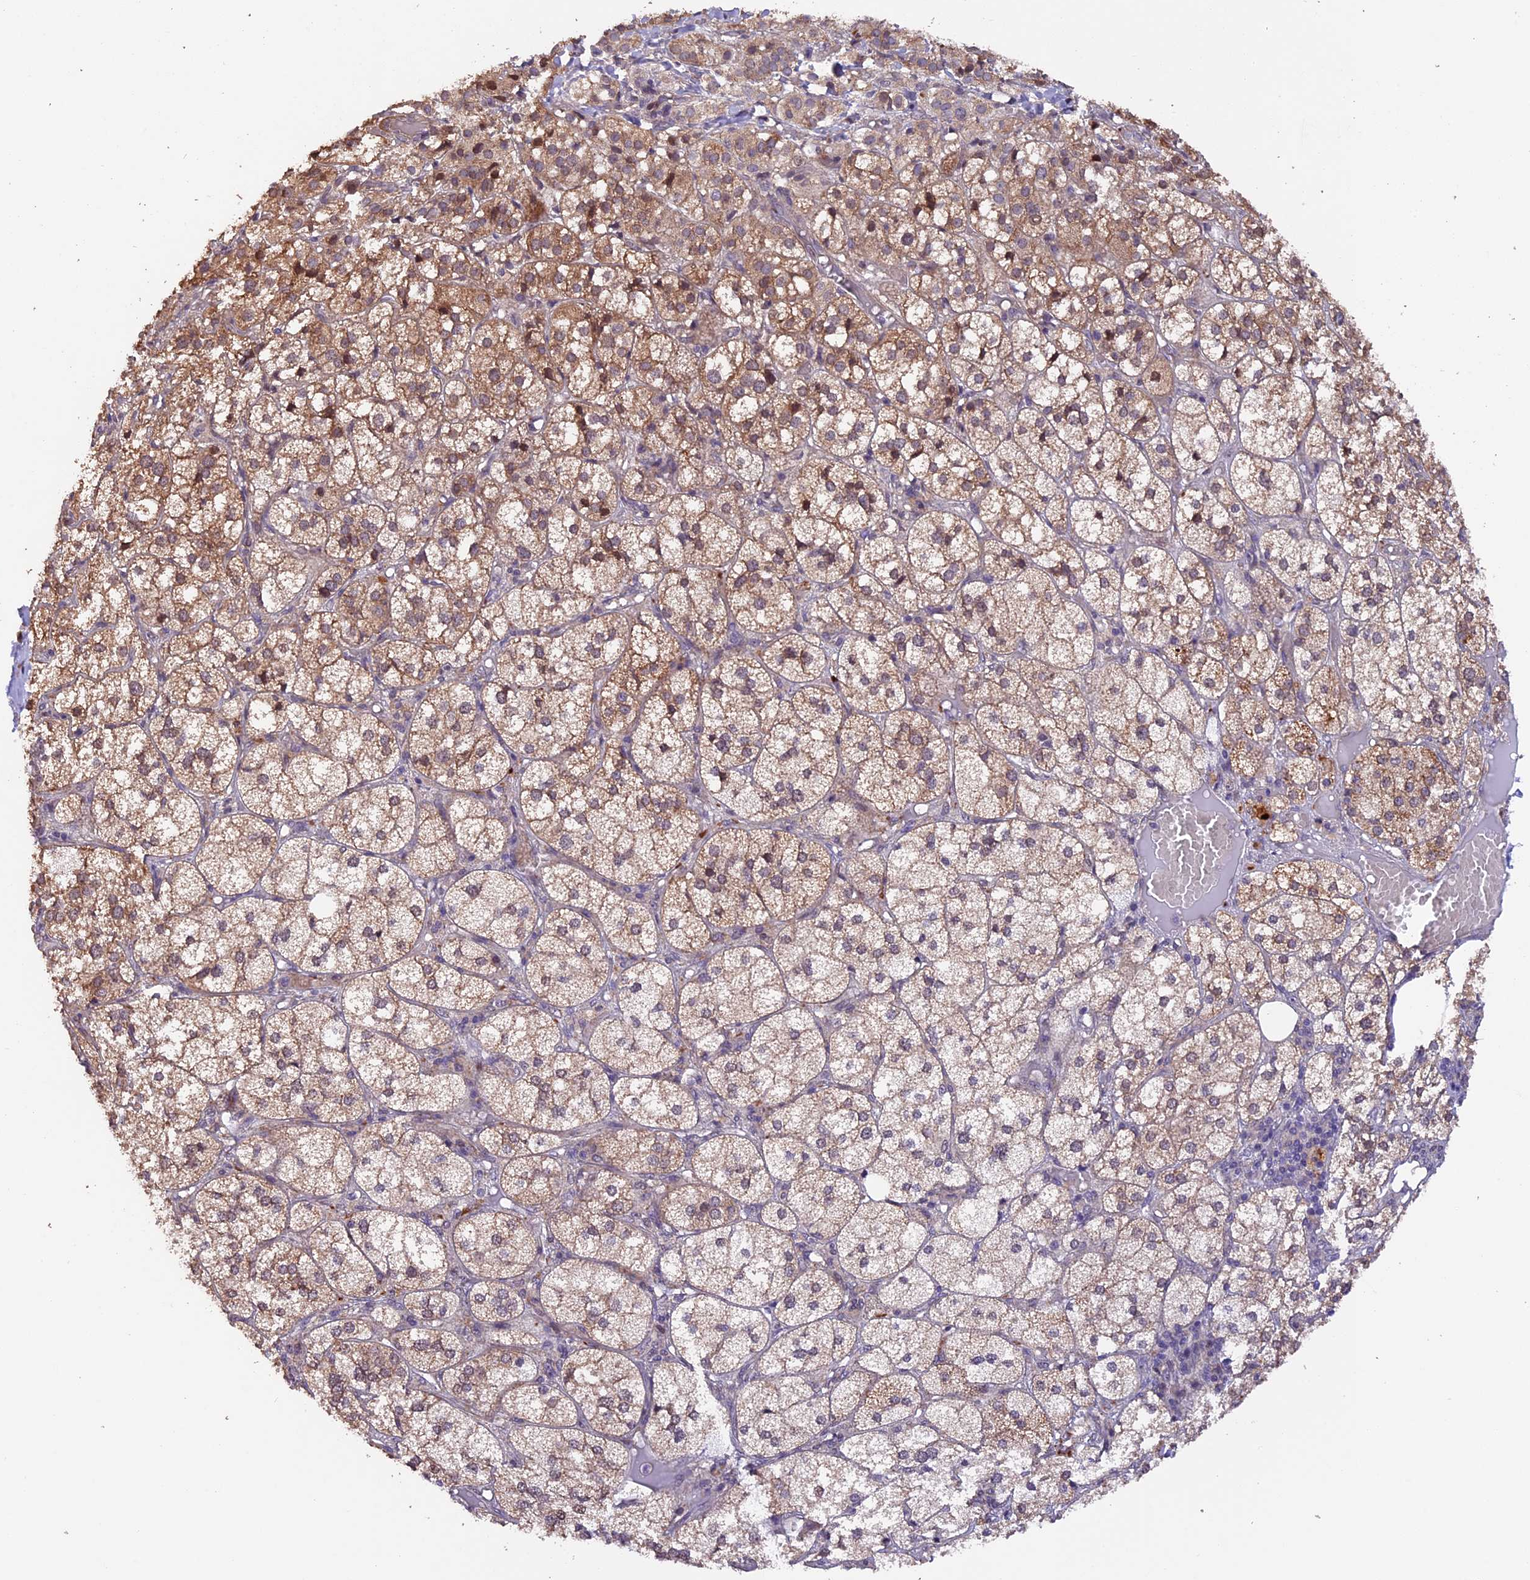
{"staining": {"intensity": "moderate", "quantity": "25%-75%", "location": "cytoplasmic/membranous"}, "tissue": "adrenal gland", "cell_type": "Glandular cells", "image_type": "normal", "snomed": [{"axis": "morphology", "description": "Normal tissue, NOS"}, {"axis": "topography", "description": "Adrenal gland"}], "caption": "Immunohistochemistry (IHC) image of benign adrenal gland stained for a protein (brown), which demonstrates medium levels of moderate cytoplasmic/membranous staining in approximately 25%-75% of glandular cells.", "gene": "GNB5", "patient": {"sex": "female", "age": 61}}